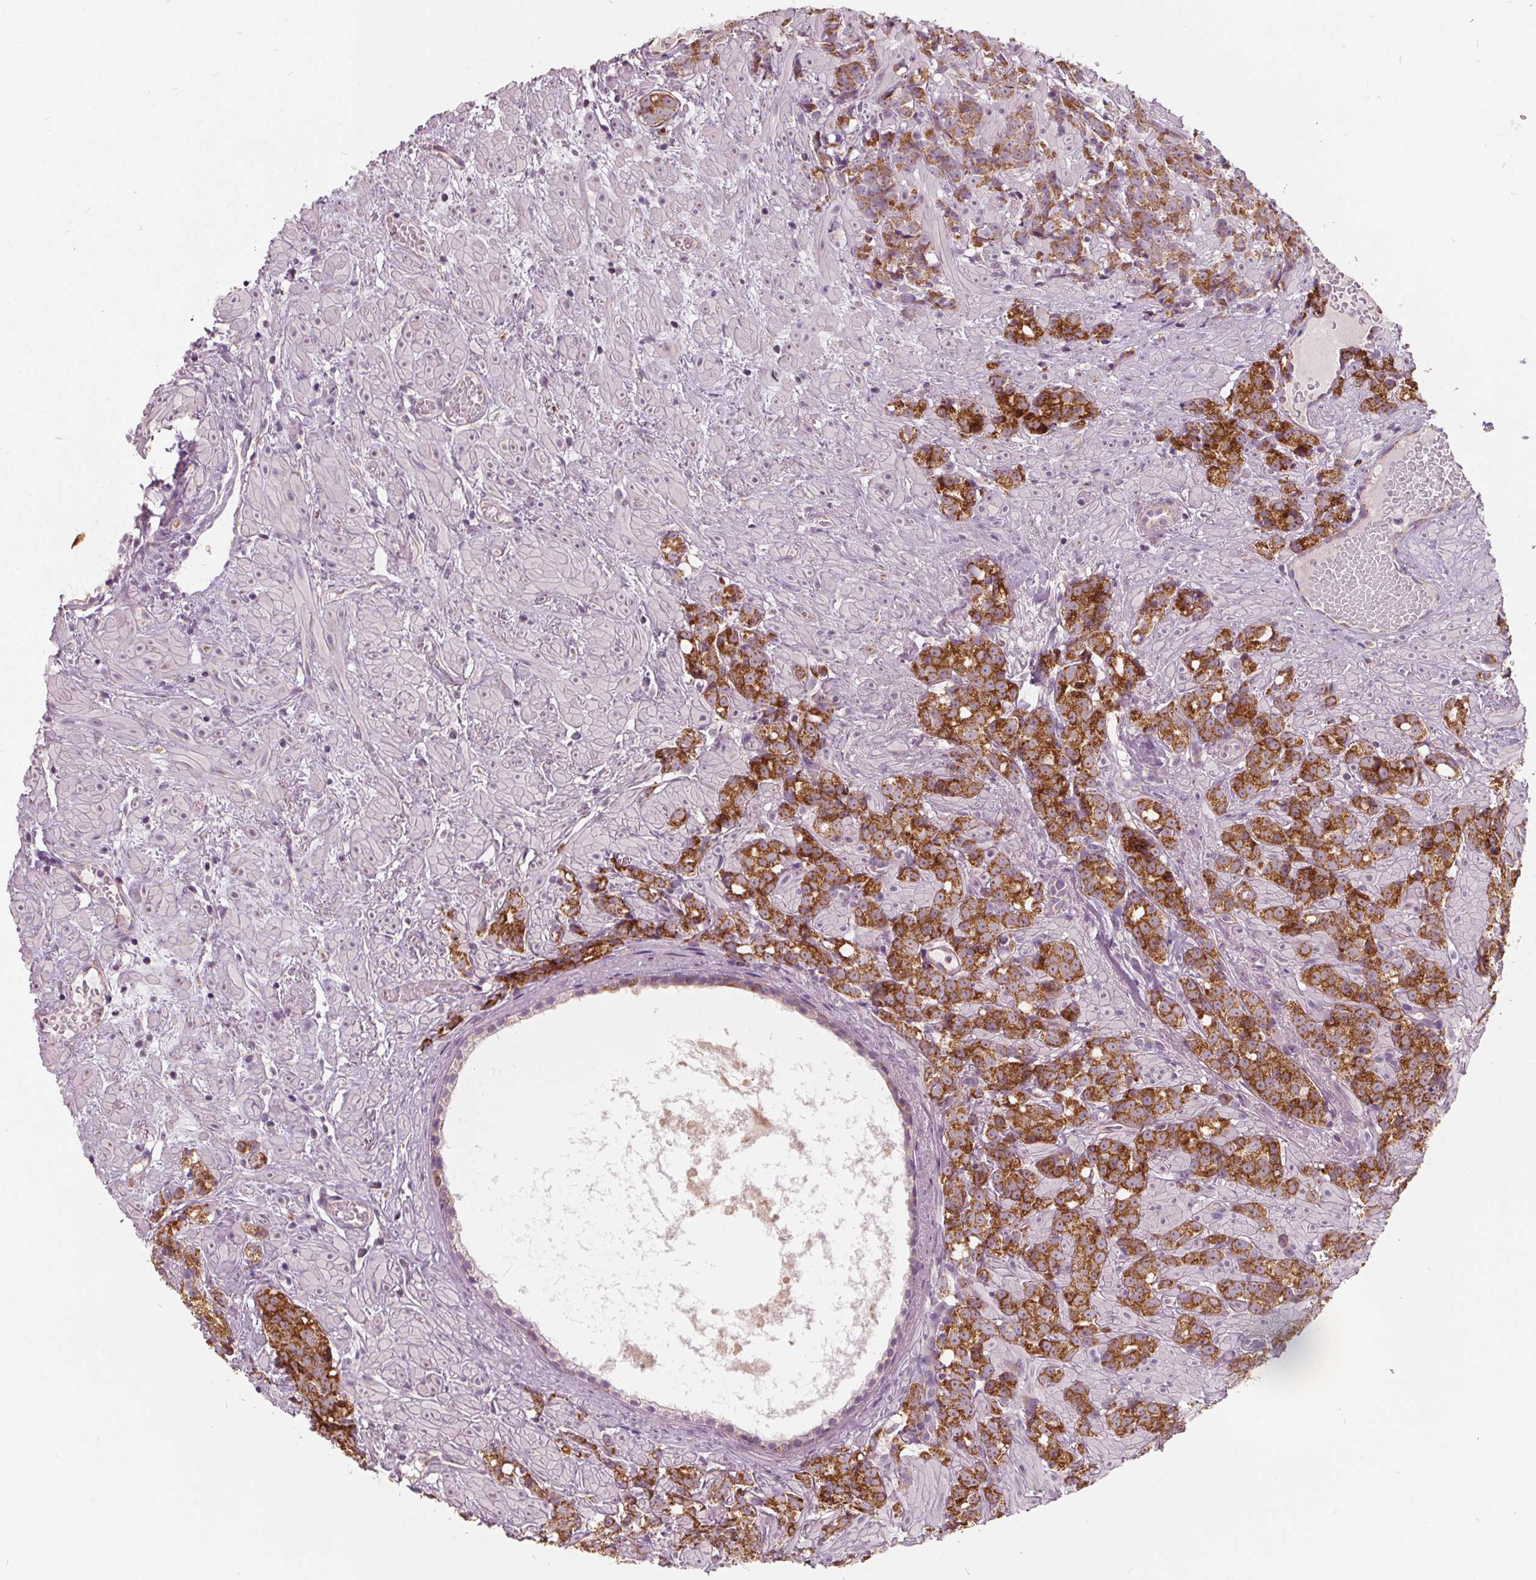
{"staining": {"intensity": "strong", "quantity": ">75%", "location": "cytoplasmic/membranous"}, "tissue": "prostate cancer", "cell_type": "Tumor cells", "image_type": "cancer", "snomed": [{"axis": "morphology", "description": "Adenocarcinoma, High grade"}, {"axis": "topography", "description": "Prostate"}], "caption": "A histopathology image of prostate cancer stained for a protein exhibits strong cytoplasmic/membranous brown staining in tumor cells. (IHC, brightfield microscopy, high magnification).", "gene": "ECI2", "patient": {"sex": "male", "age": 81}}